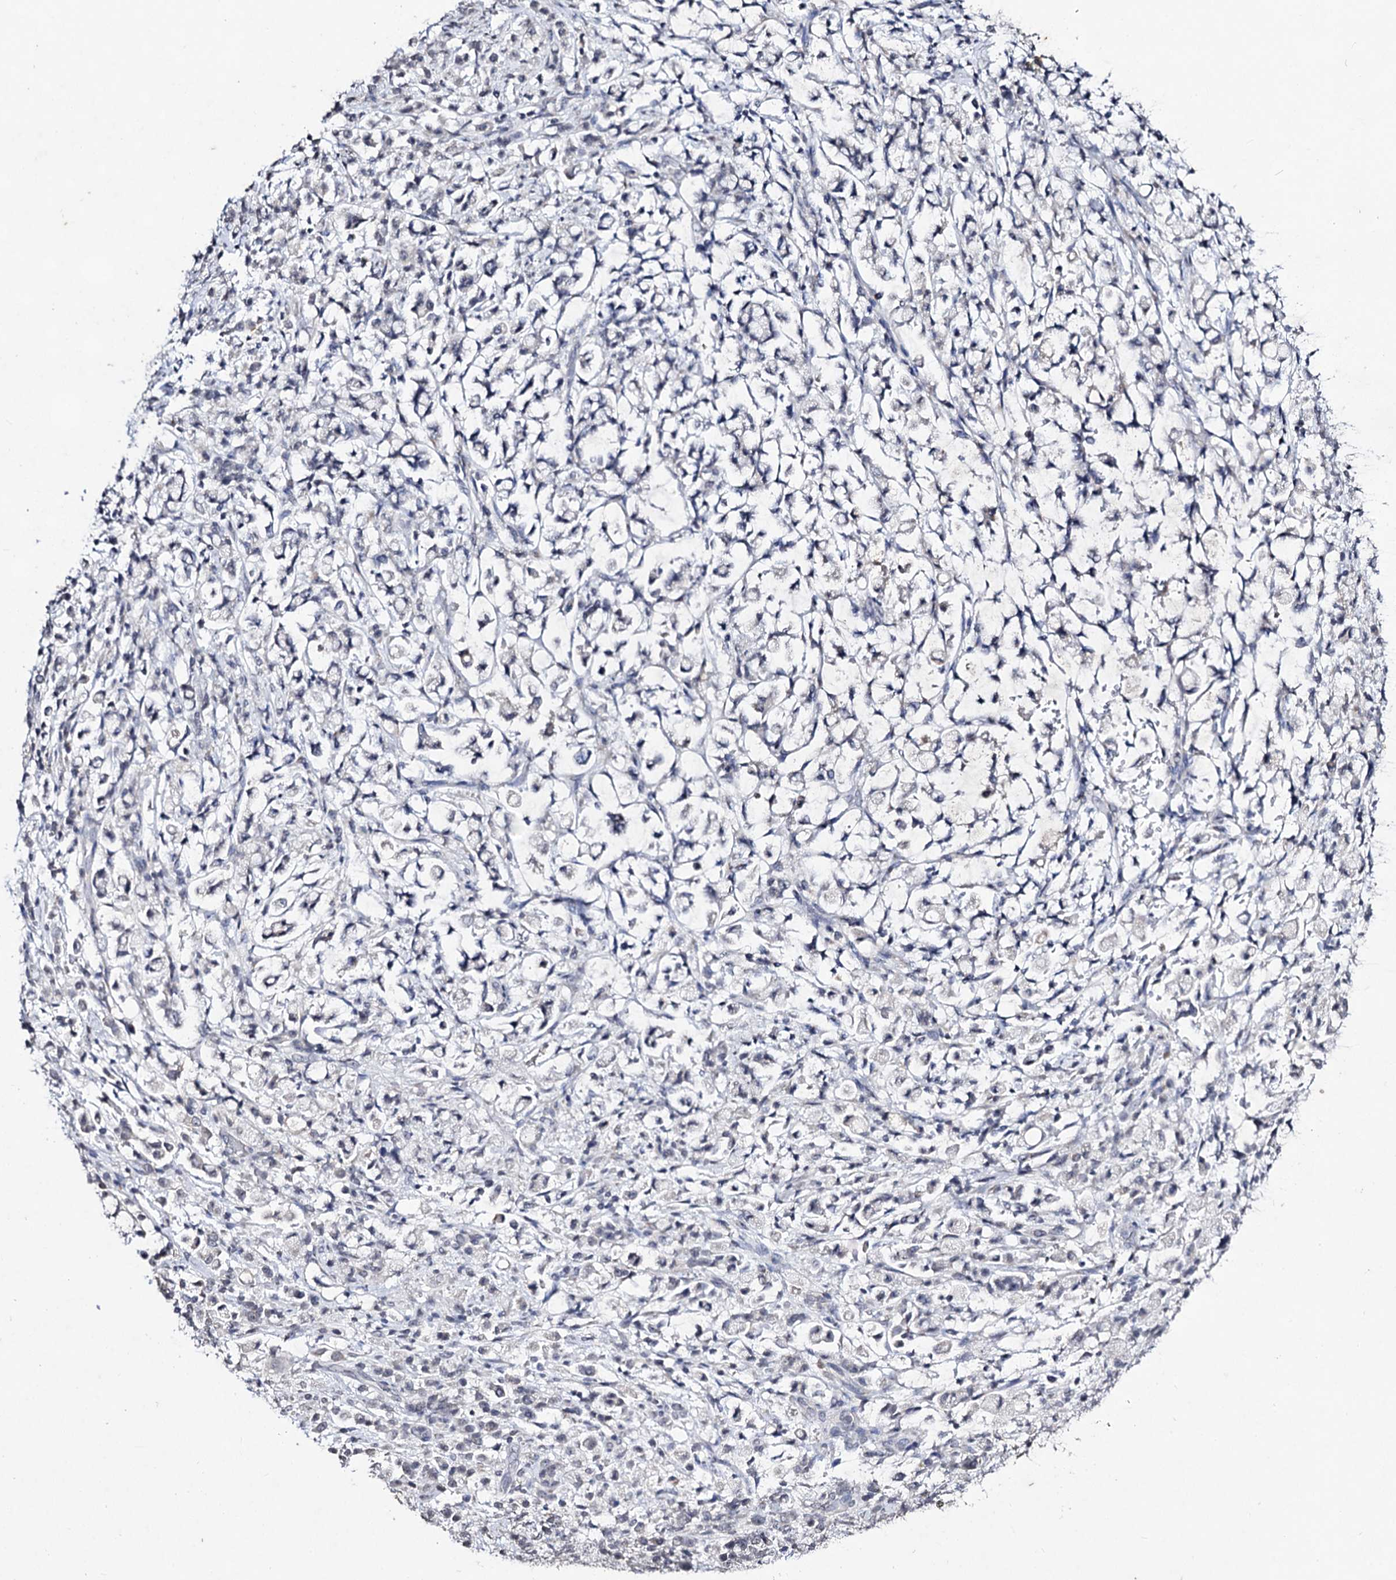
{"staining": {"intensity": "negative", "quantity": "none", "location": "none"}, "tissue": "stomach cancer", "cell_type": "Tumor cells", "image_type": "cancer", "snomed": [{"axis": "morphology", "description": "Adenocarcinoma, NOS"}, {"axis": "topography", "description": "Stomach"}], "caption": "IHC of stomach adenocarcinoma demonstrates no positivity in tumor cells.", "gene": "PLIN1", "patient": {"sex": "female", "age": 60}}